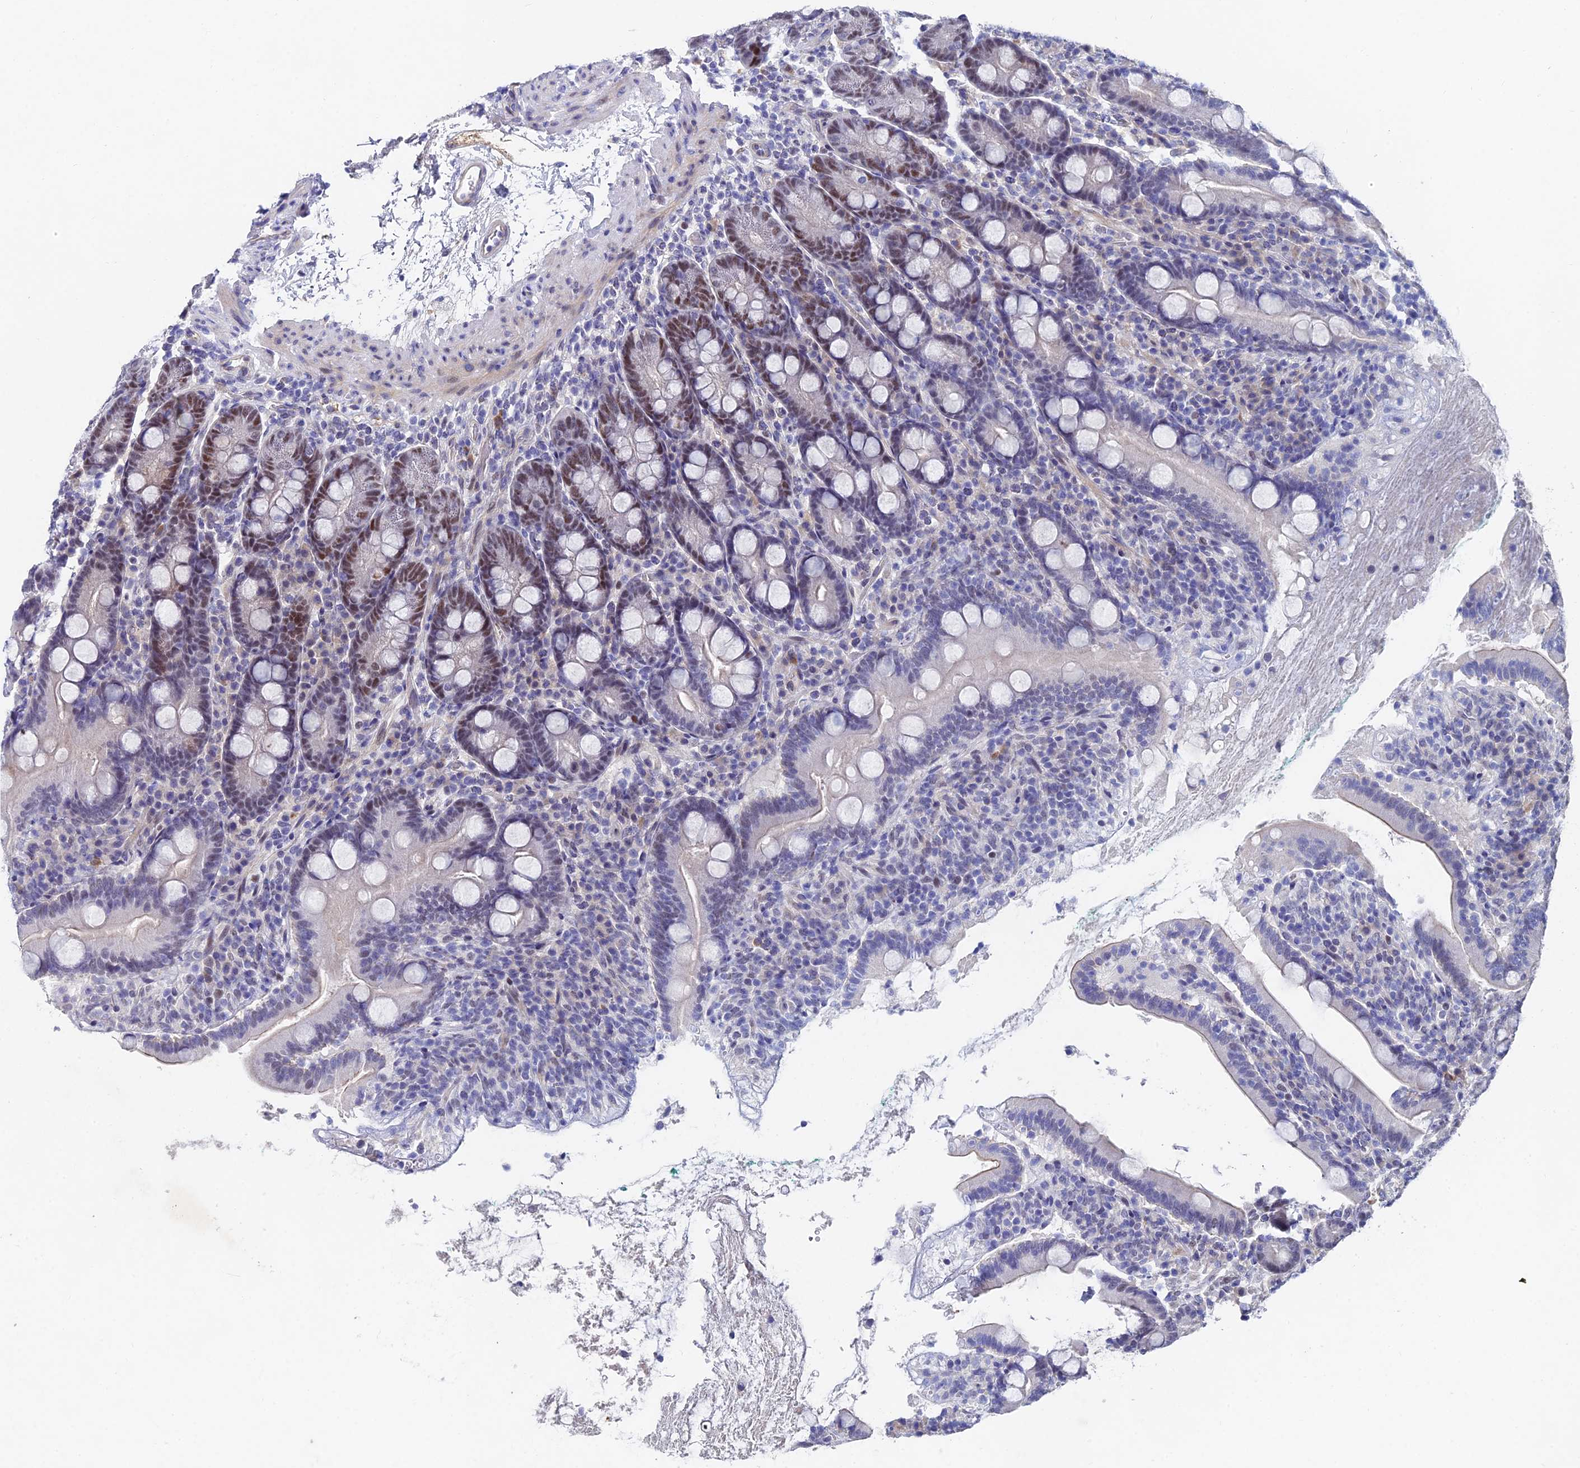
{"staining": {"intensity": "moderate", "quantity": "25%-75%", "location": "nuclear"}, "tissue": "duodenum", "cell_type": "Glandular cells", "image_type": "normal", "snomed": [{"axis": "morphology", "description": "Normal tissue, NOS"}, {"axis": "topography", "description": "Duodenum"}], "caption": "Duodenum was stained to show a protein in brown. There is medium levels of moderate nuclear staining in approximately 25%-75% of glandular cells. The protein is stained brown, and the nuclei are stained in blue (DAB (3,3'-diaminobenzidine) IHC with brightfield microscopy, high magnification).", "gene": "TRIM24", "patient": {"sex": "male", "age": 35}}